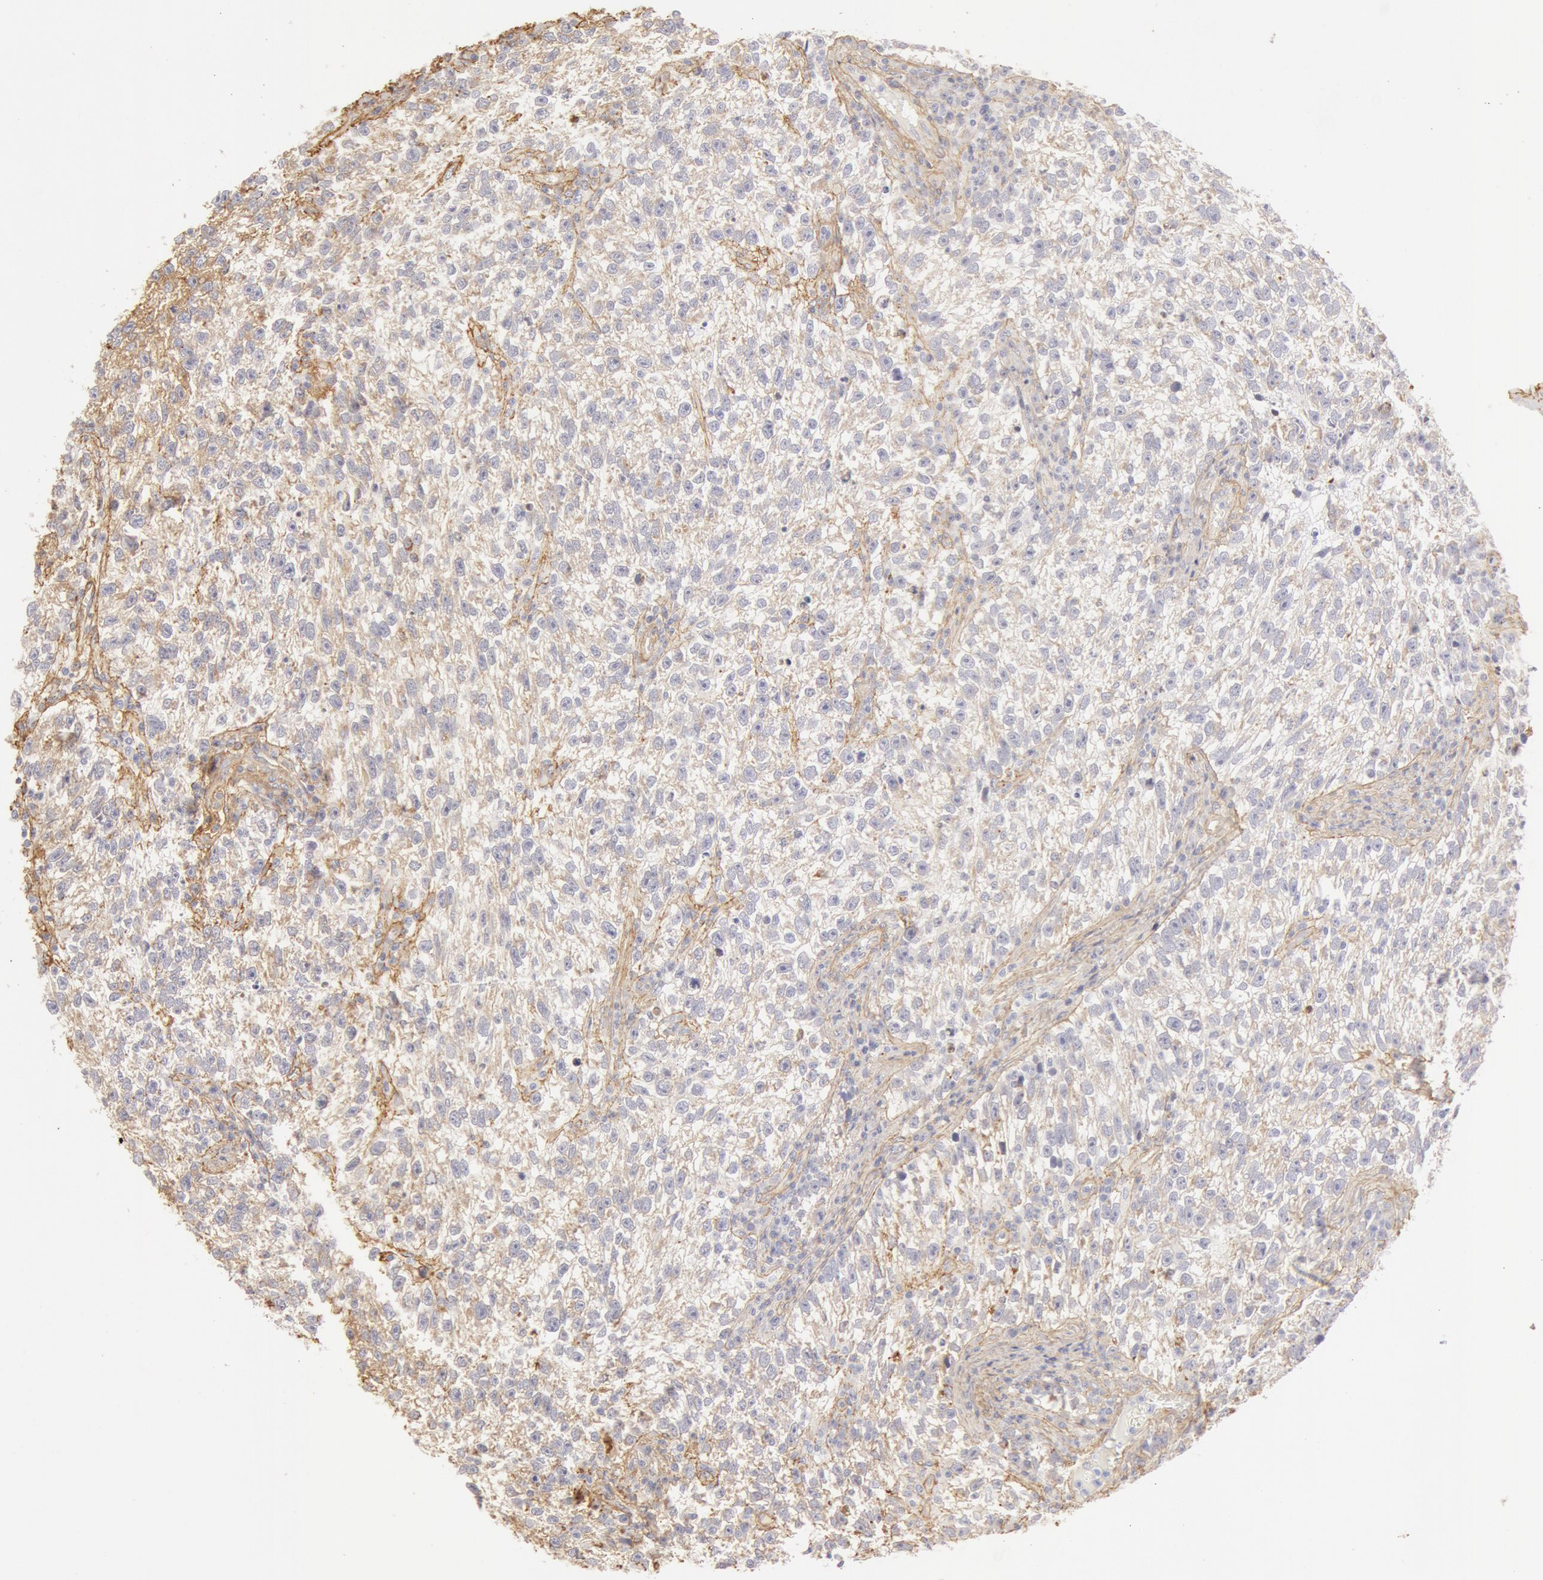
{"staining": {"intensity": "weak", "quantity": "<25%", "location": "cytoplasmic/membranous"}, "tissue": "testis cancer", "cell_type": "Tumor cells", "image_type": "cancer", "snomed": [{"axis": "morphology", "description": "Seminoma, NOS"}, {"axis": "topography", "description": "Testis"}], "caption": "Immunohistochemical staining of testis cancer (seminoma) demonstrates no significant positivity in tumor cells.", "gene": "COL4A1", "patient": {"sex": "male", "age": 38}}